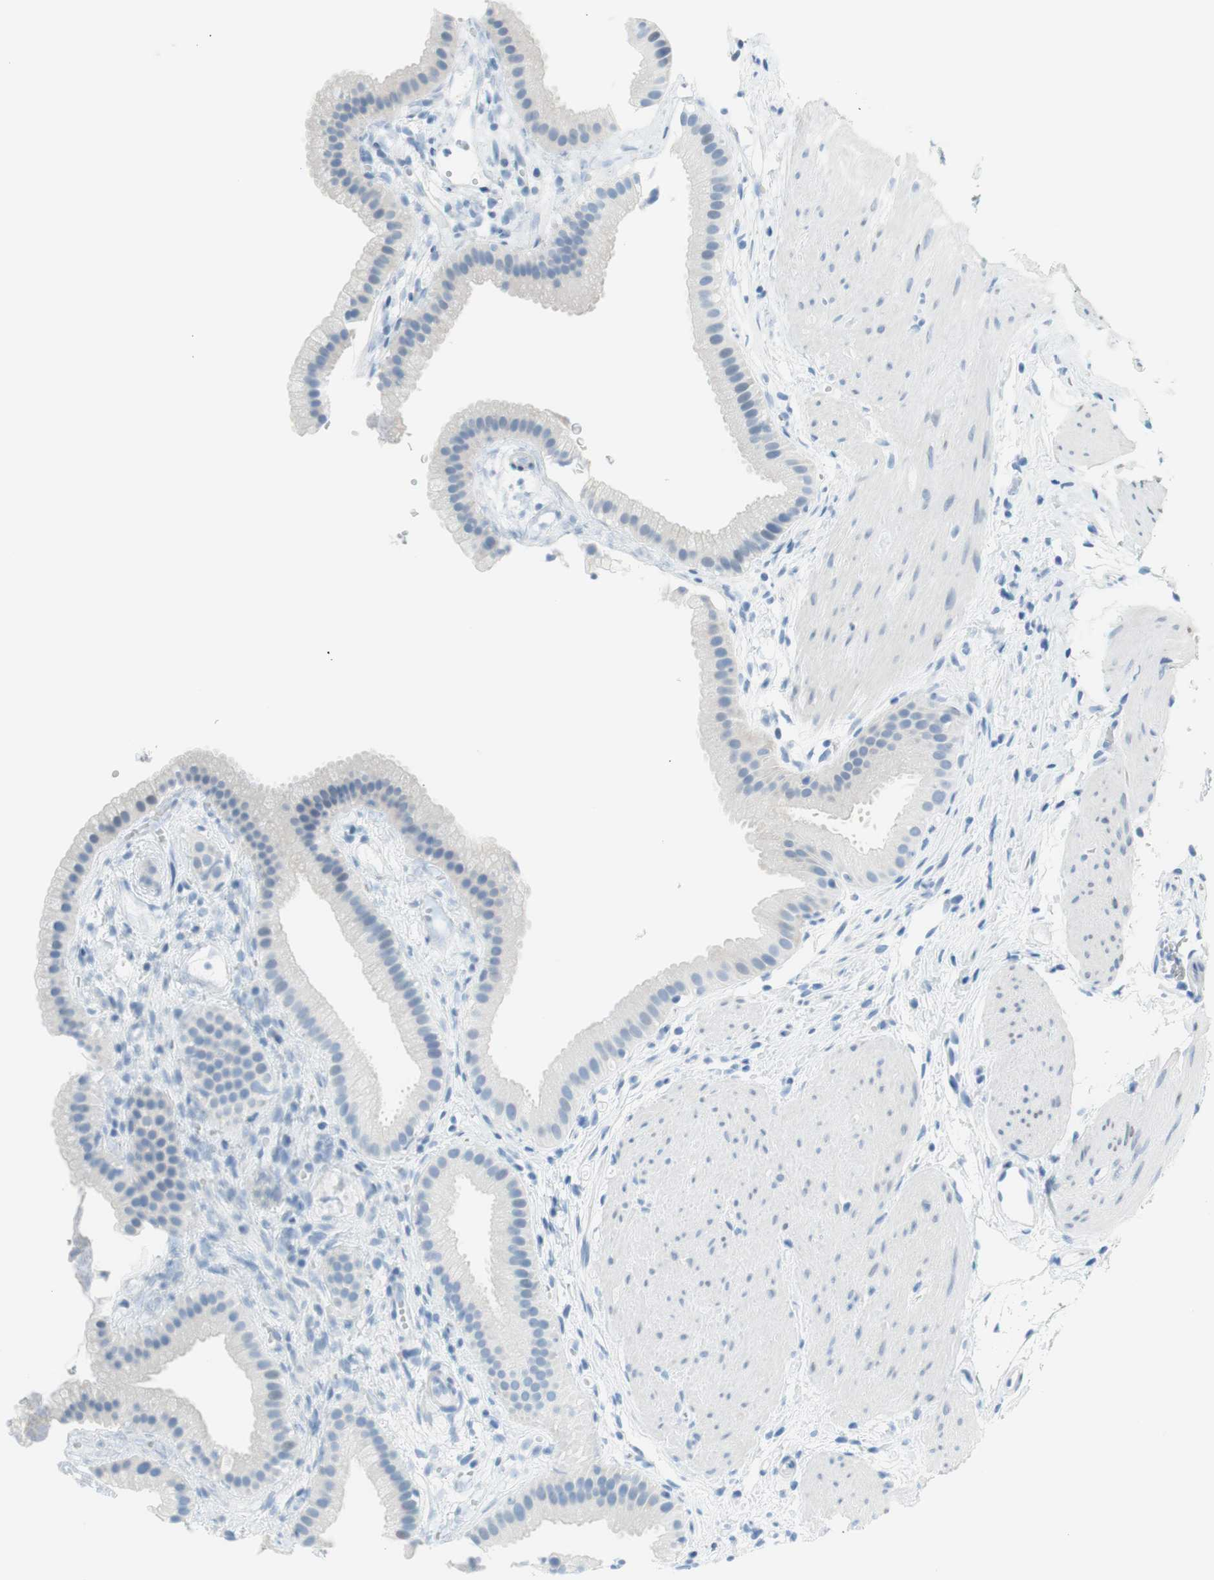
{"staining": {"intensity": "negative", "quantity": "none", "location": "none"}, "tissue": "gallbladder", "cell_type": "Glandular cells", "image_type": "normal", "snomed": [{"axis": "morphology", "description": "Normal tissue, NOS"}, {"axis": "topography", "description": "Gallbladder"}], "caption": "Immunohistochemical staining of normal human gallbladder reveals no significant positivity in glandular cells.", "gene": "MYH1", "patient": {"sex": "female", "age": 64}}